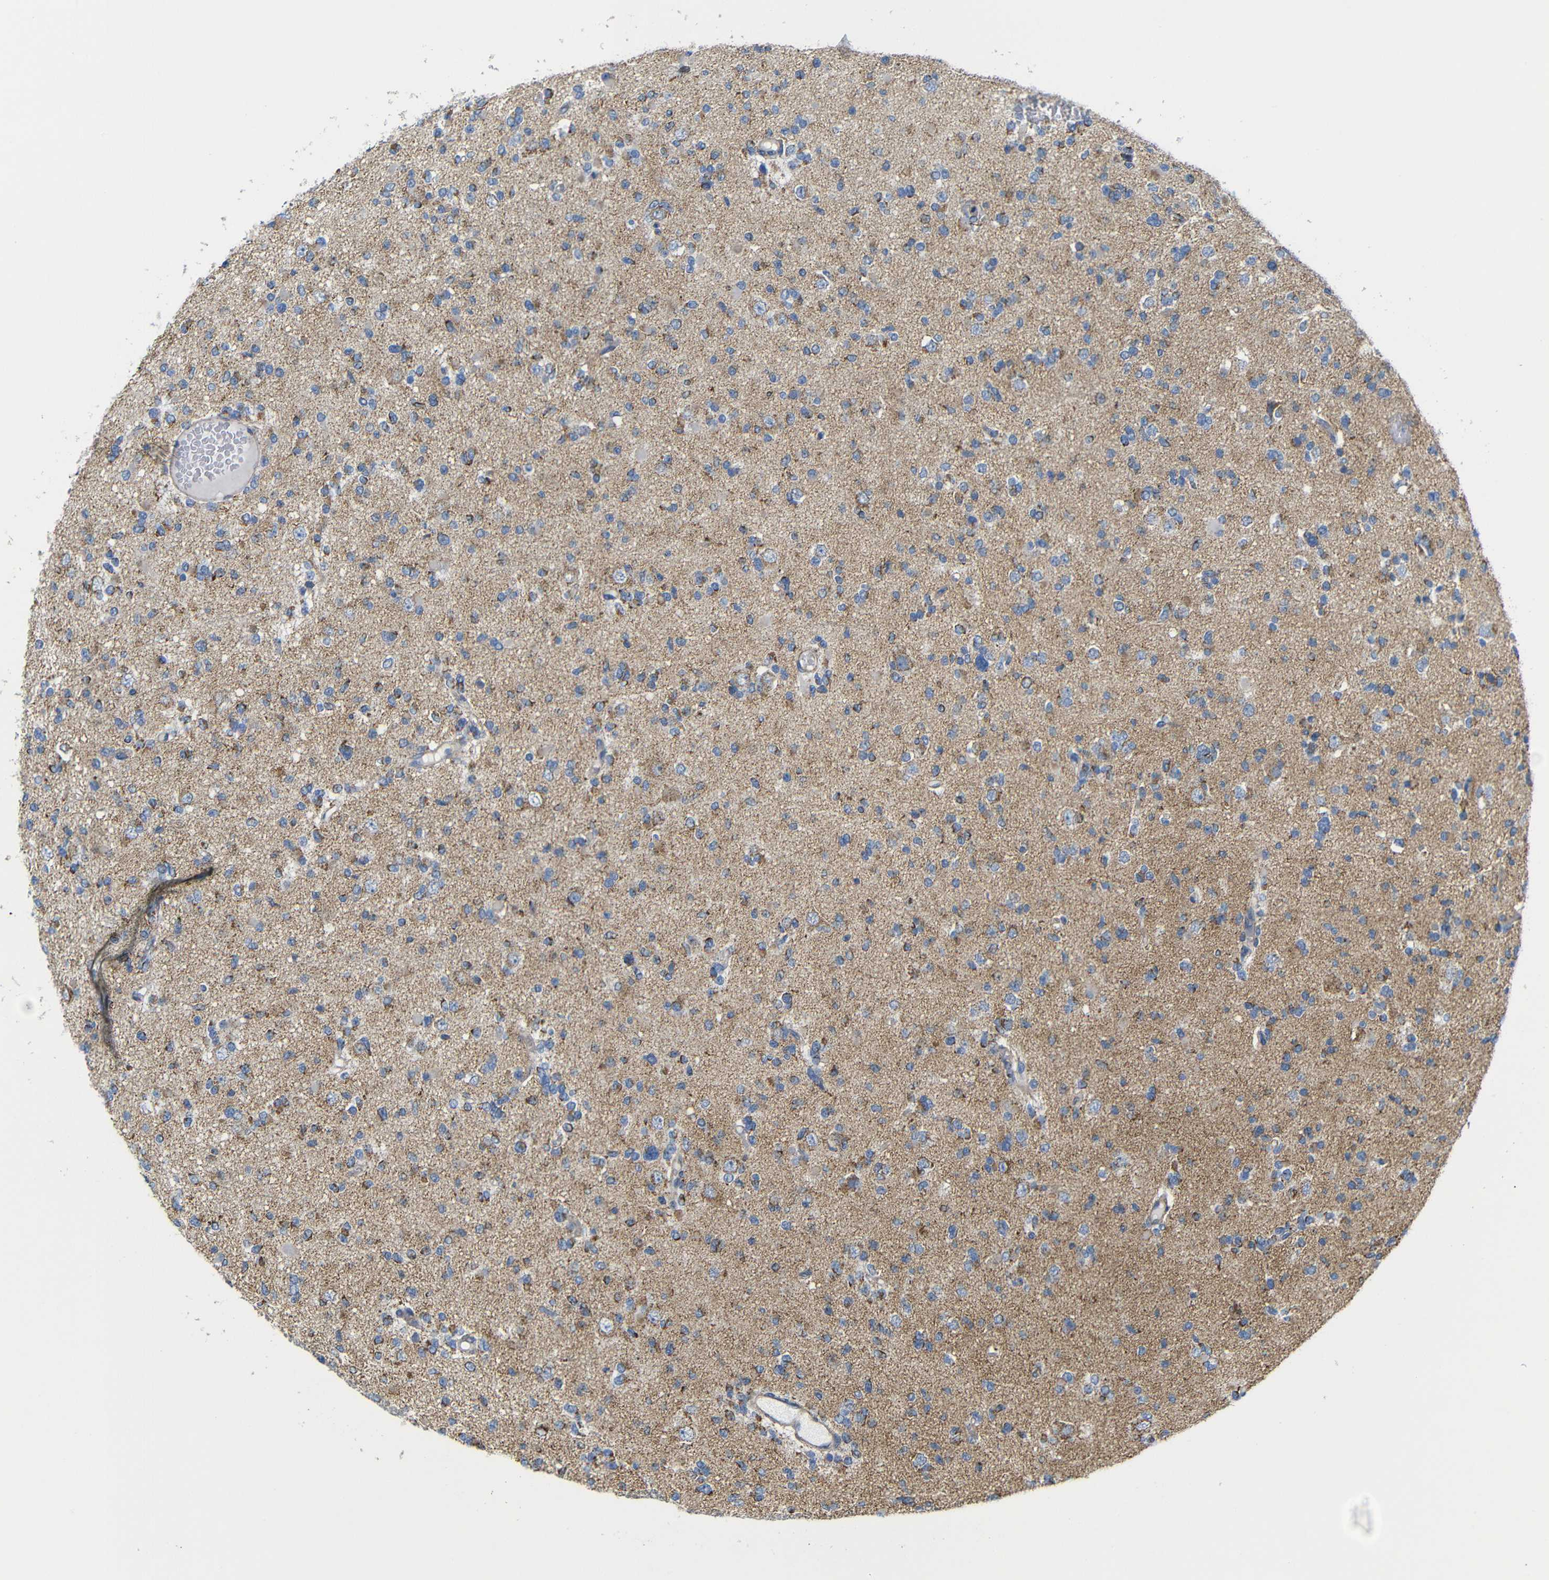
{"staining": {"intensity": "moderate", "quantity": "25%-75%", "location": "cytoplasmic/membranous"}, "tissue": "glioma", "cell_type": "Tumor cells", "image_type": "cancer", "snomed": [{"axis": "morphology", "description": "Glioma, malignant, Low grade"}, {"axis": "topography", "description": "Brain"}], "caption": "Low-grade glioma (malignant) tissue exhibits moderate cytoplasmic/membranous positivity in approximately 25%-75% of tumor cells, visualized by immunohistochemistry.", "gene": "FAM171B", "patient": {"sex": "female", "age": 22}}